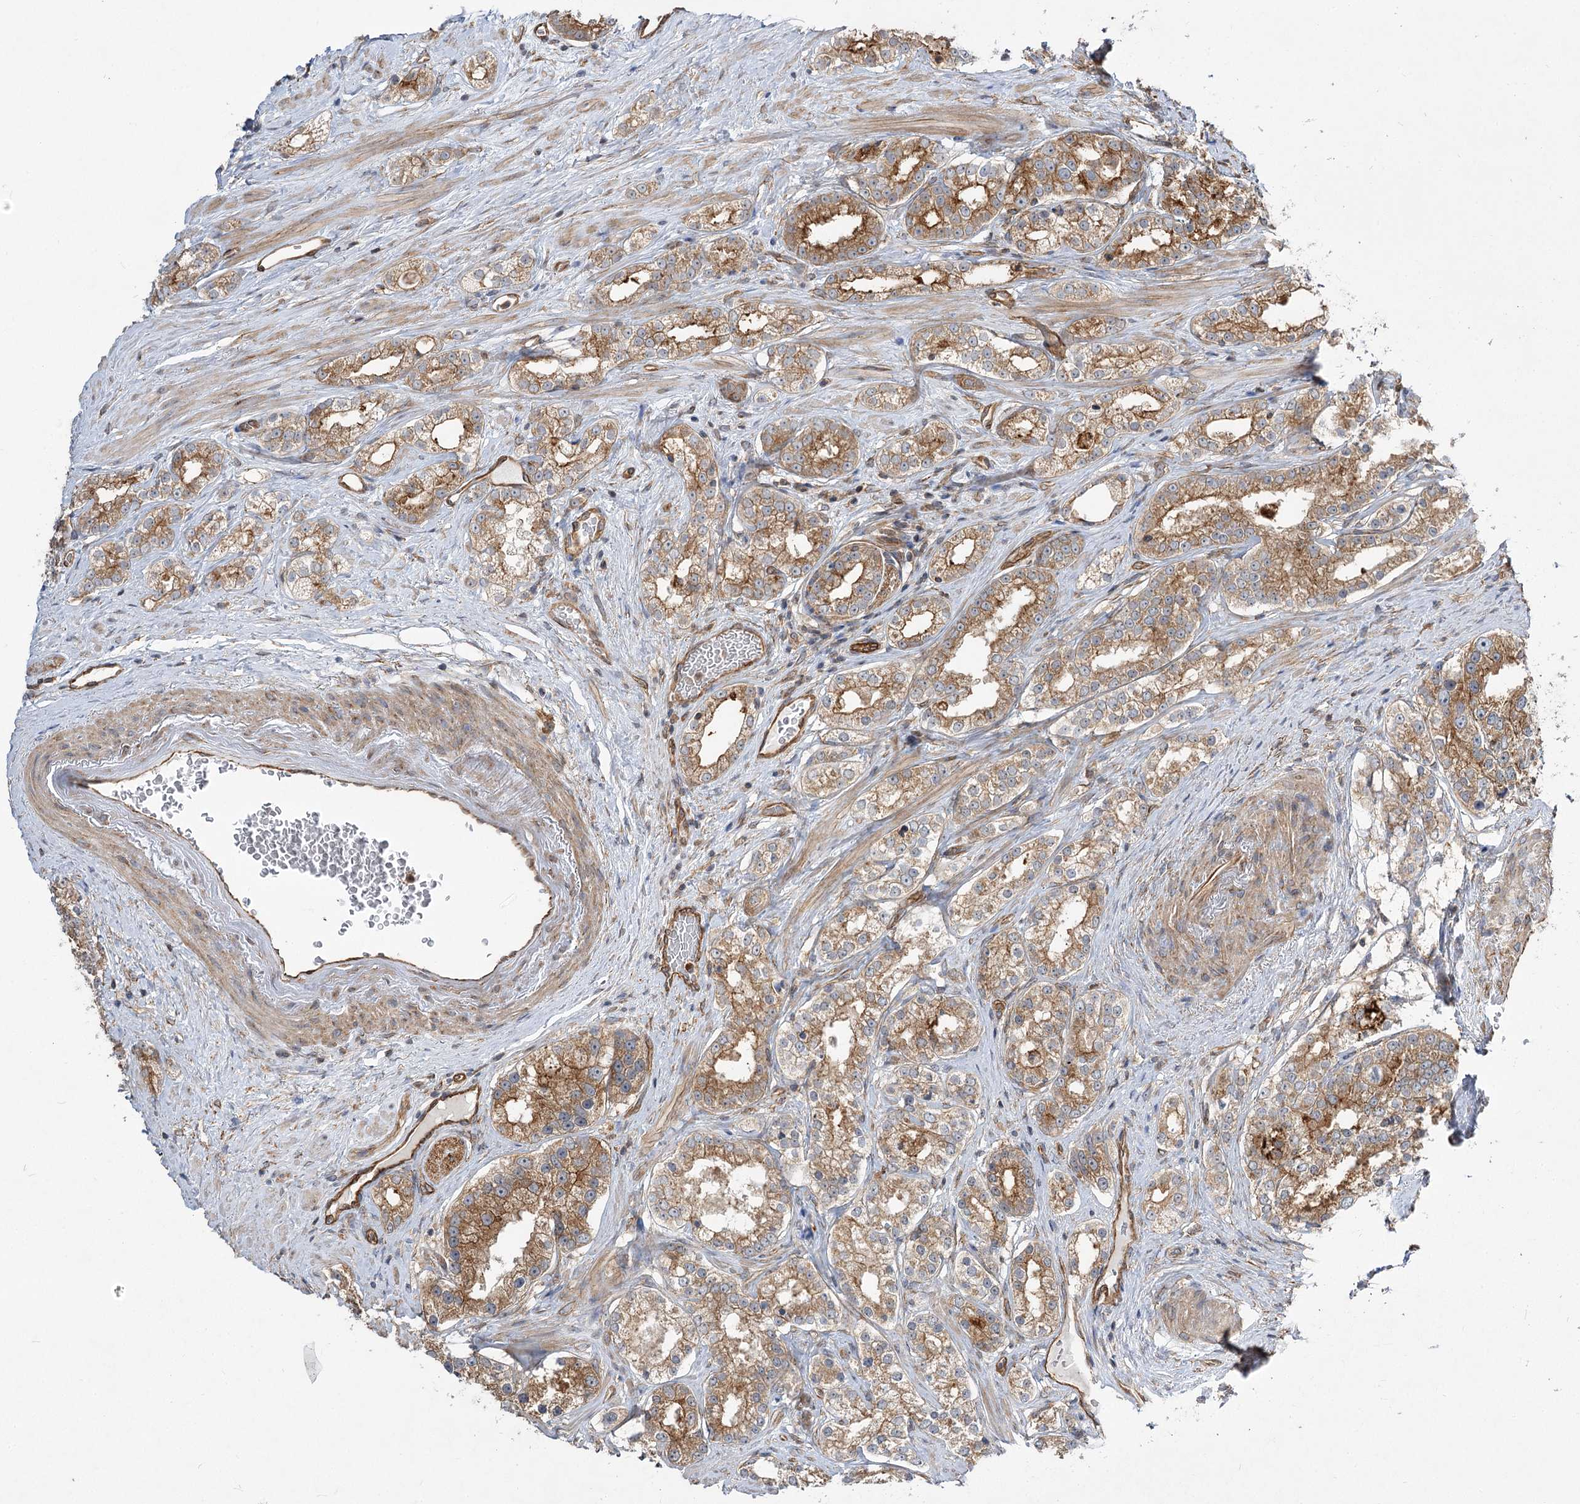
{"staining": {"intensity": "moderate", "quantity": ">75%", "location": "cytoplasmic/membranous"}, "tissue": "prostate cancer", "cell_type": "Tumor cells", "image_type": "cancer", "snomed": [{"axis": "morphology", "description": "Normal tissue, NOS"}, {"axis": "morphology", "description": "Adenocarcinoma, High grade"}, {"axis": "topography", "description": "Prostate"}], "caption": "This photomicrograph shows prostate cancer stained with IHC to label a protein in brown. The cytoplasmic/membranous of tumor cells show moderate positivity for the protein. Nuclei are counter-stained blue.", "gene": "SH3BP5L", "patient": {"sex": "male", "age": 83}}